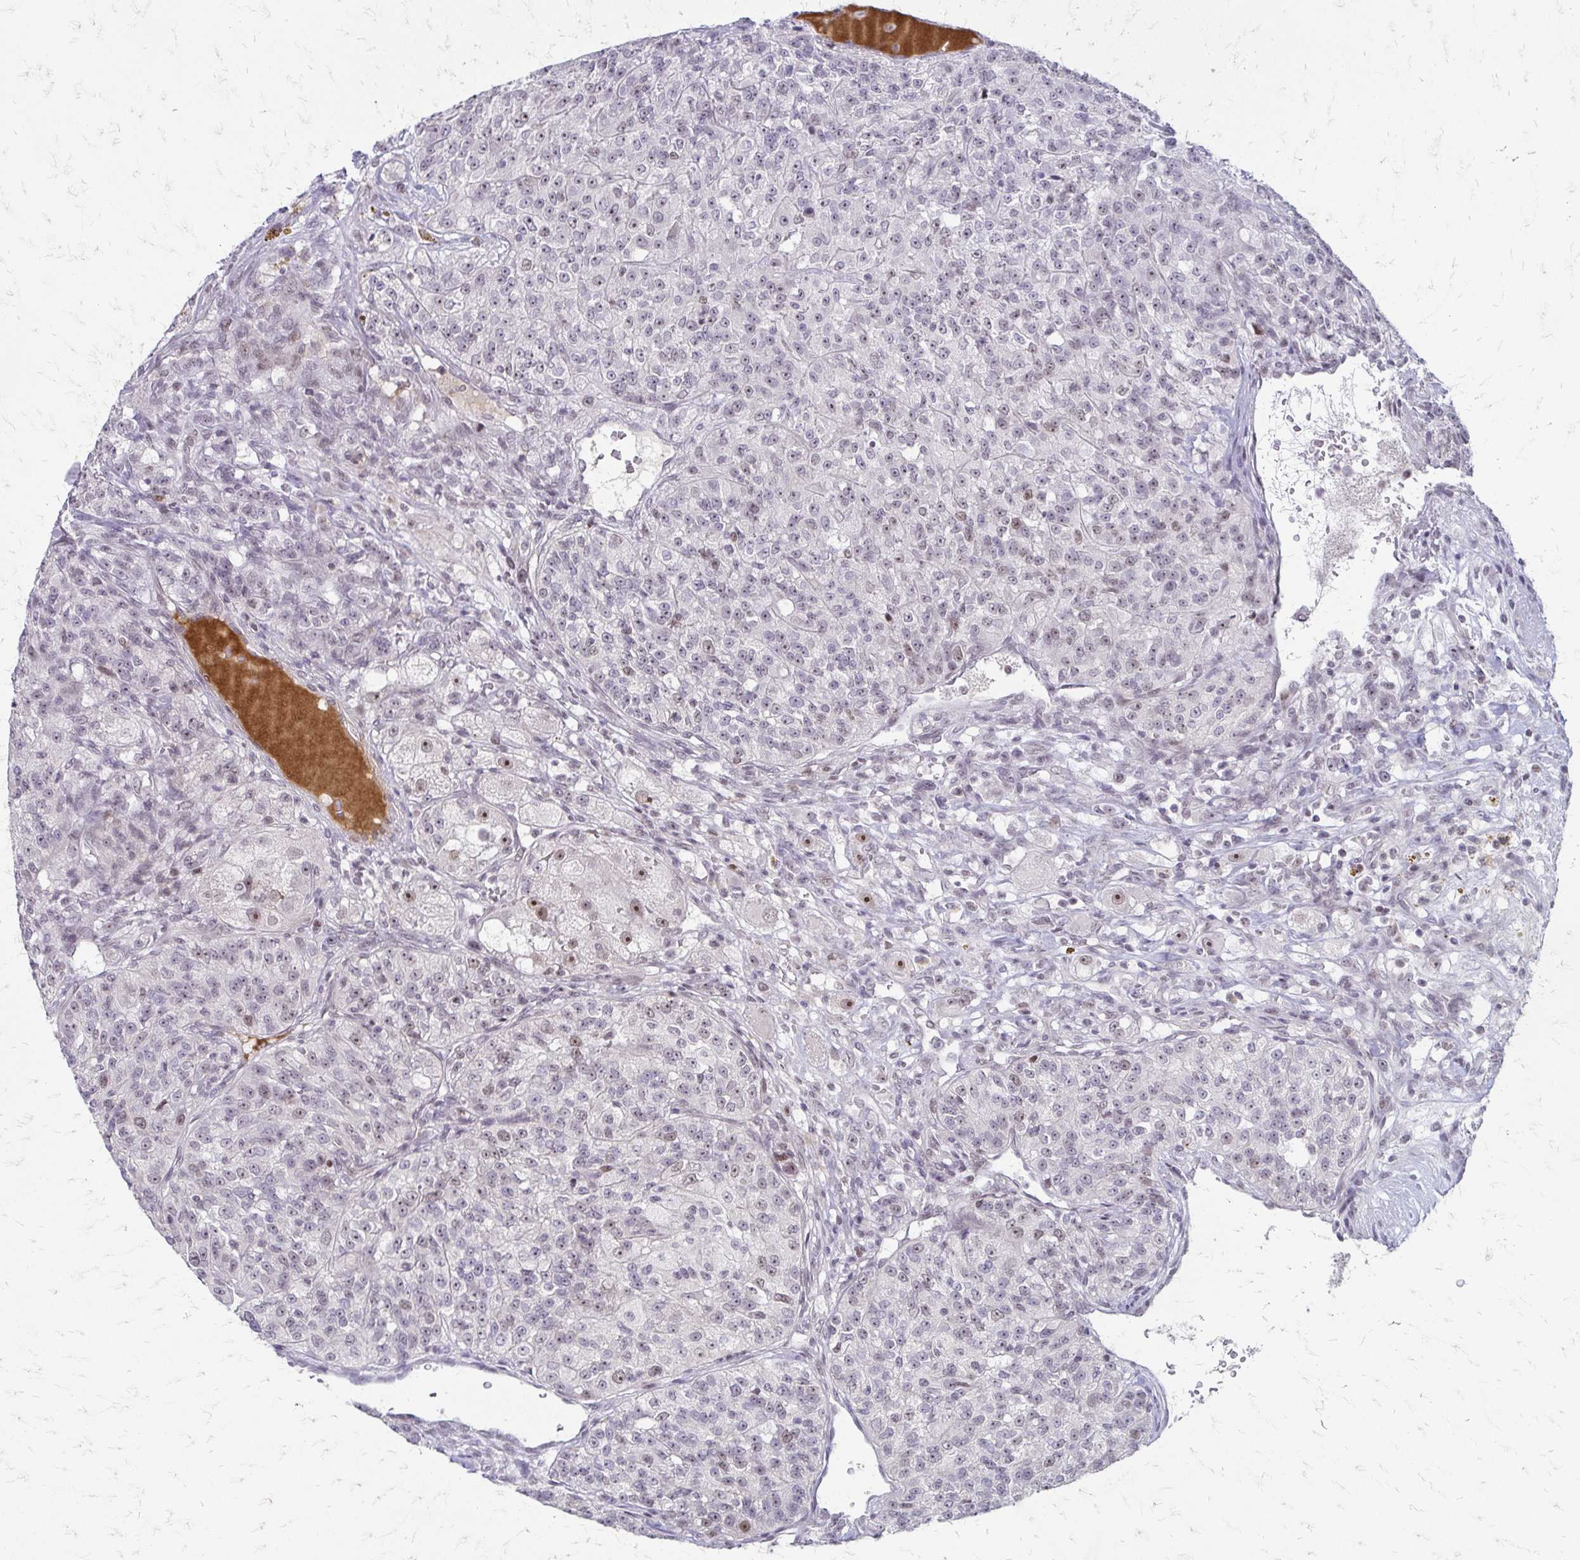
{"staining": {"intensity": "moderate", "quantity": "<25%", "location": "nuclear"}, "tissue": "renal cancer", "cell_type": "Tumor cells", "image_type": "cancer", "snomed": [{"axis": "morphology", "description": "Adenocarcinoma, NOS"}, {"axis": "topography", "description": "Kidney"}], "caption": "A brown stain shows moderate nuclear positivity of a protein in human renal cancer tumor cells. (DAB (3,3'-diaminobenzidine) = brown stain, brightfield microscopy at high magnification).", "gene": "EED", "patient": {"sex": "female", "age": 63}}